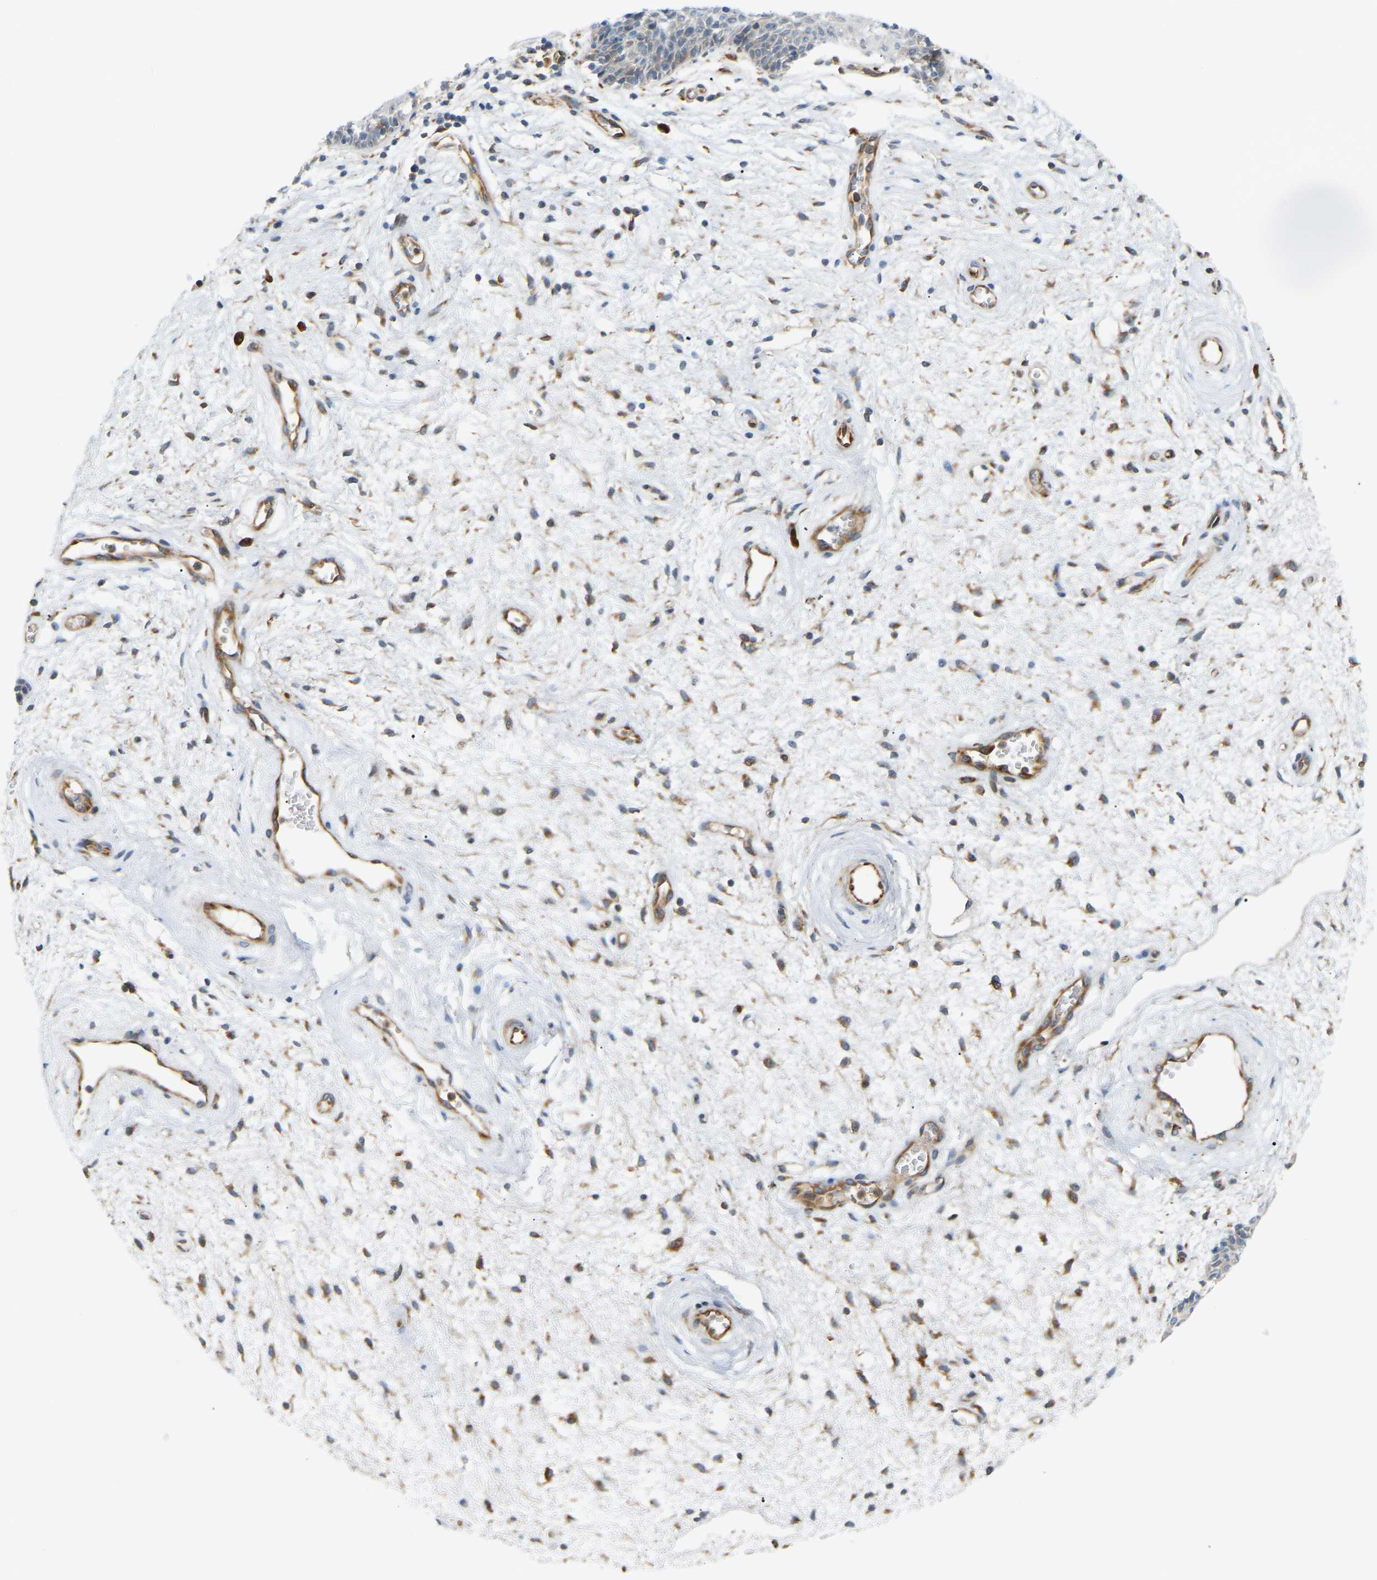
{"staining": {"intensity": "negative", "quantity": "none", "location": "none"}, "tissue": "vagina", "cell_type": "Squamous epithelial cells", "image_type": "normal", "snomed": [{"axis": "morphology", "description": "Normal tissue, NOS"}, {"axis": "topography", "description": "Vagina"}], "caption": "Immunohistochemical staining of unremarkable human vagina reveals no significant expression in squamous epithelial cells. (Immunohistochemistry (ihc), brightfield microscopy, high magnification).", "gene": "PLCG2", "patient": {"sex": "female", "age": 34}}